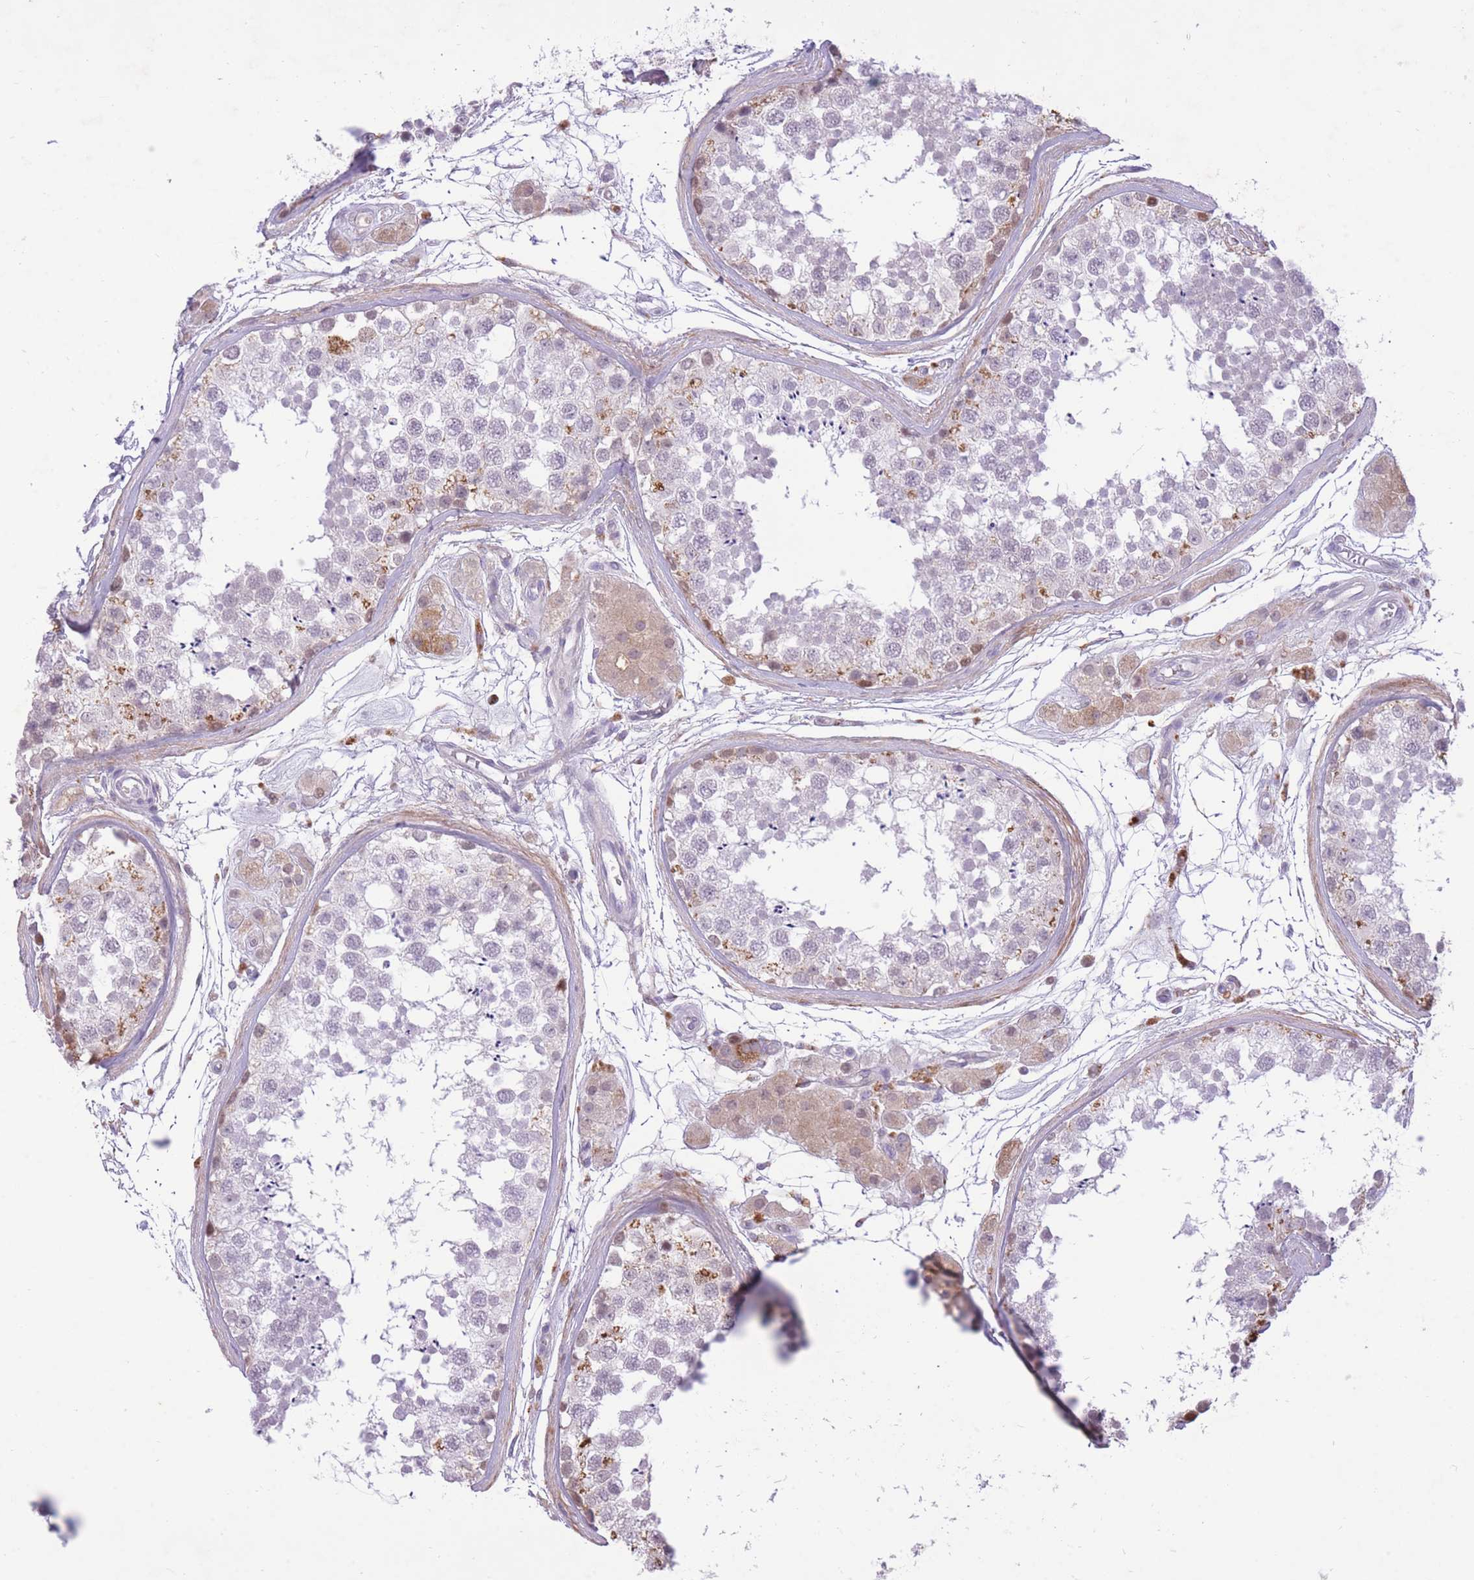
{"staining": {"intensity": "moderate", "quantity": "<25%", "location": "cytoplasmic/membranous"}, "tissue": "testis", "cell_type": "Cells in seminiferous ducts", "image_type": "normal", "snomed": [{"axis": "morphology", "description": "Normal tissue, NOS"}, {"axis": "topography", "description": "Testis"}], "caption": "High-power microscopy captured an IHC image of benign testis, revealing moderate cytoplasmic/membranous staining in about <25% of cells in seminiferous ducts.", "gene": "MEIS3", "patient": {"sex": "male", "age": 56}}